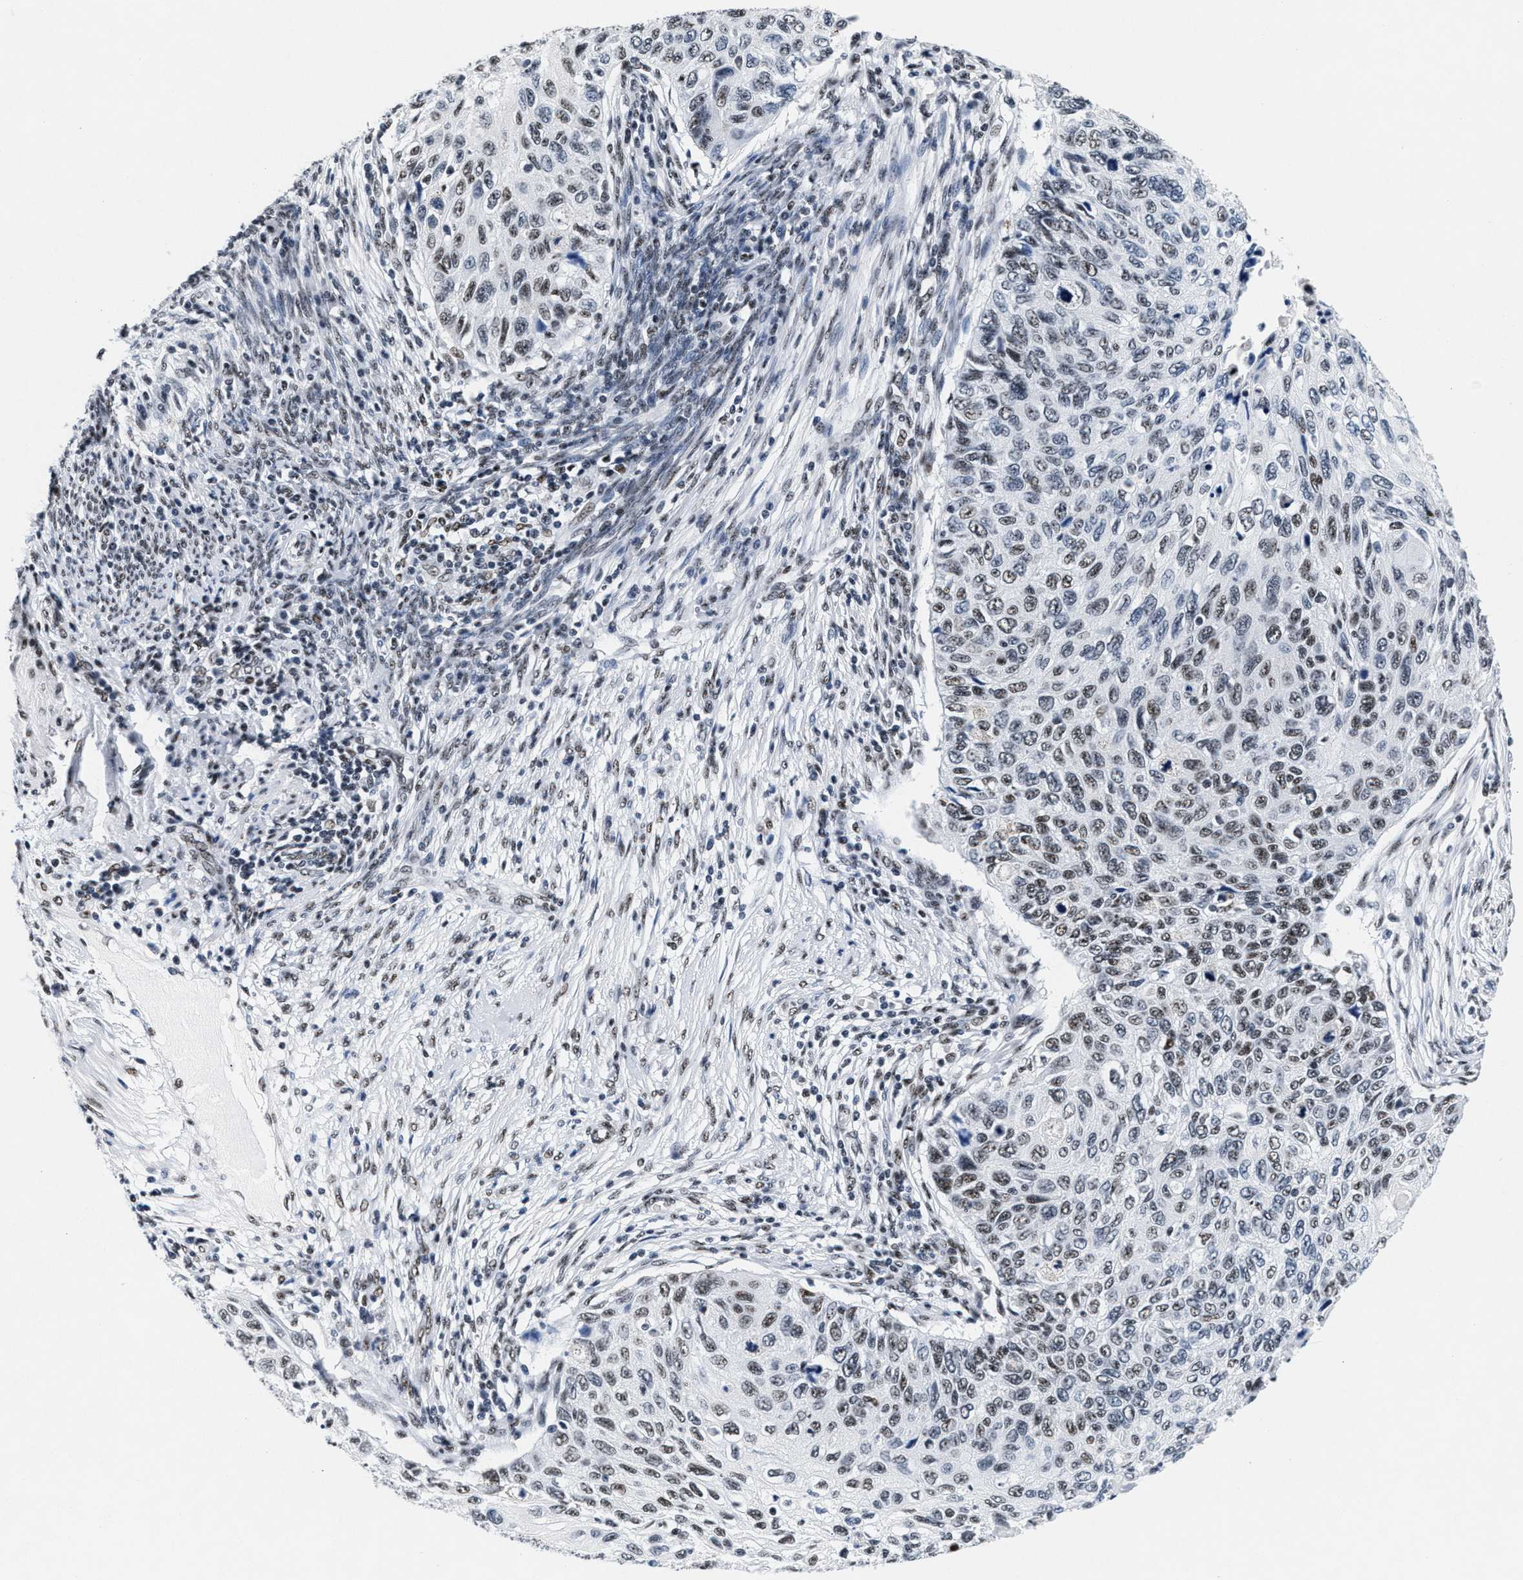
{"staining": {"intensity": "weak", "quantity": "25%-75%", "location": "nuclear"}, "tissue": "cervical cancer", "cell_type": "Tumor cells", "image_type": "cancer", "snomed": [{"axis": "morphology", "description": "Squamous cell carcinoma, NOS"}, {"axis": "topography", "description": "Cervix"}], "caption": "Immunohistochemical staining of cervical cancer (squamous cell carcinoma) exhibits low levels of weak nuclear staining in approximately 25%-75% of tumor cells.", "gene": "RAD50", "patient": {"sex": "female", "age": 70}}